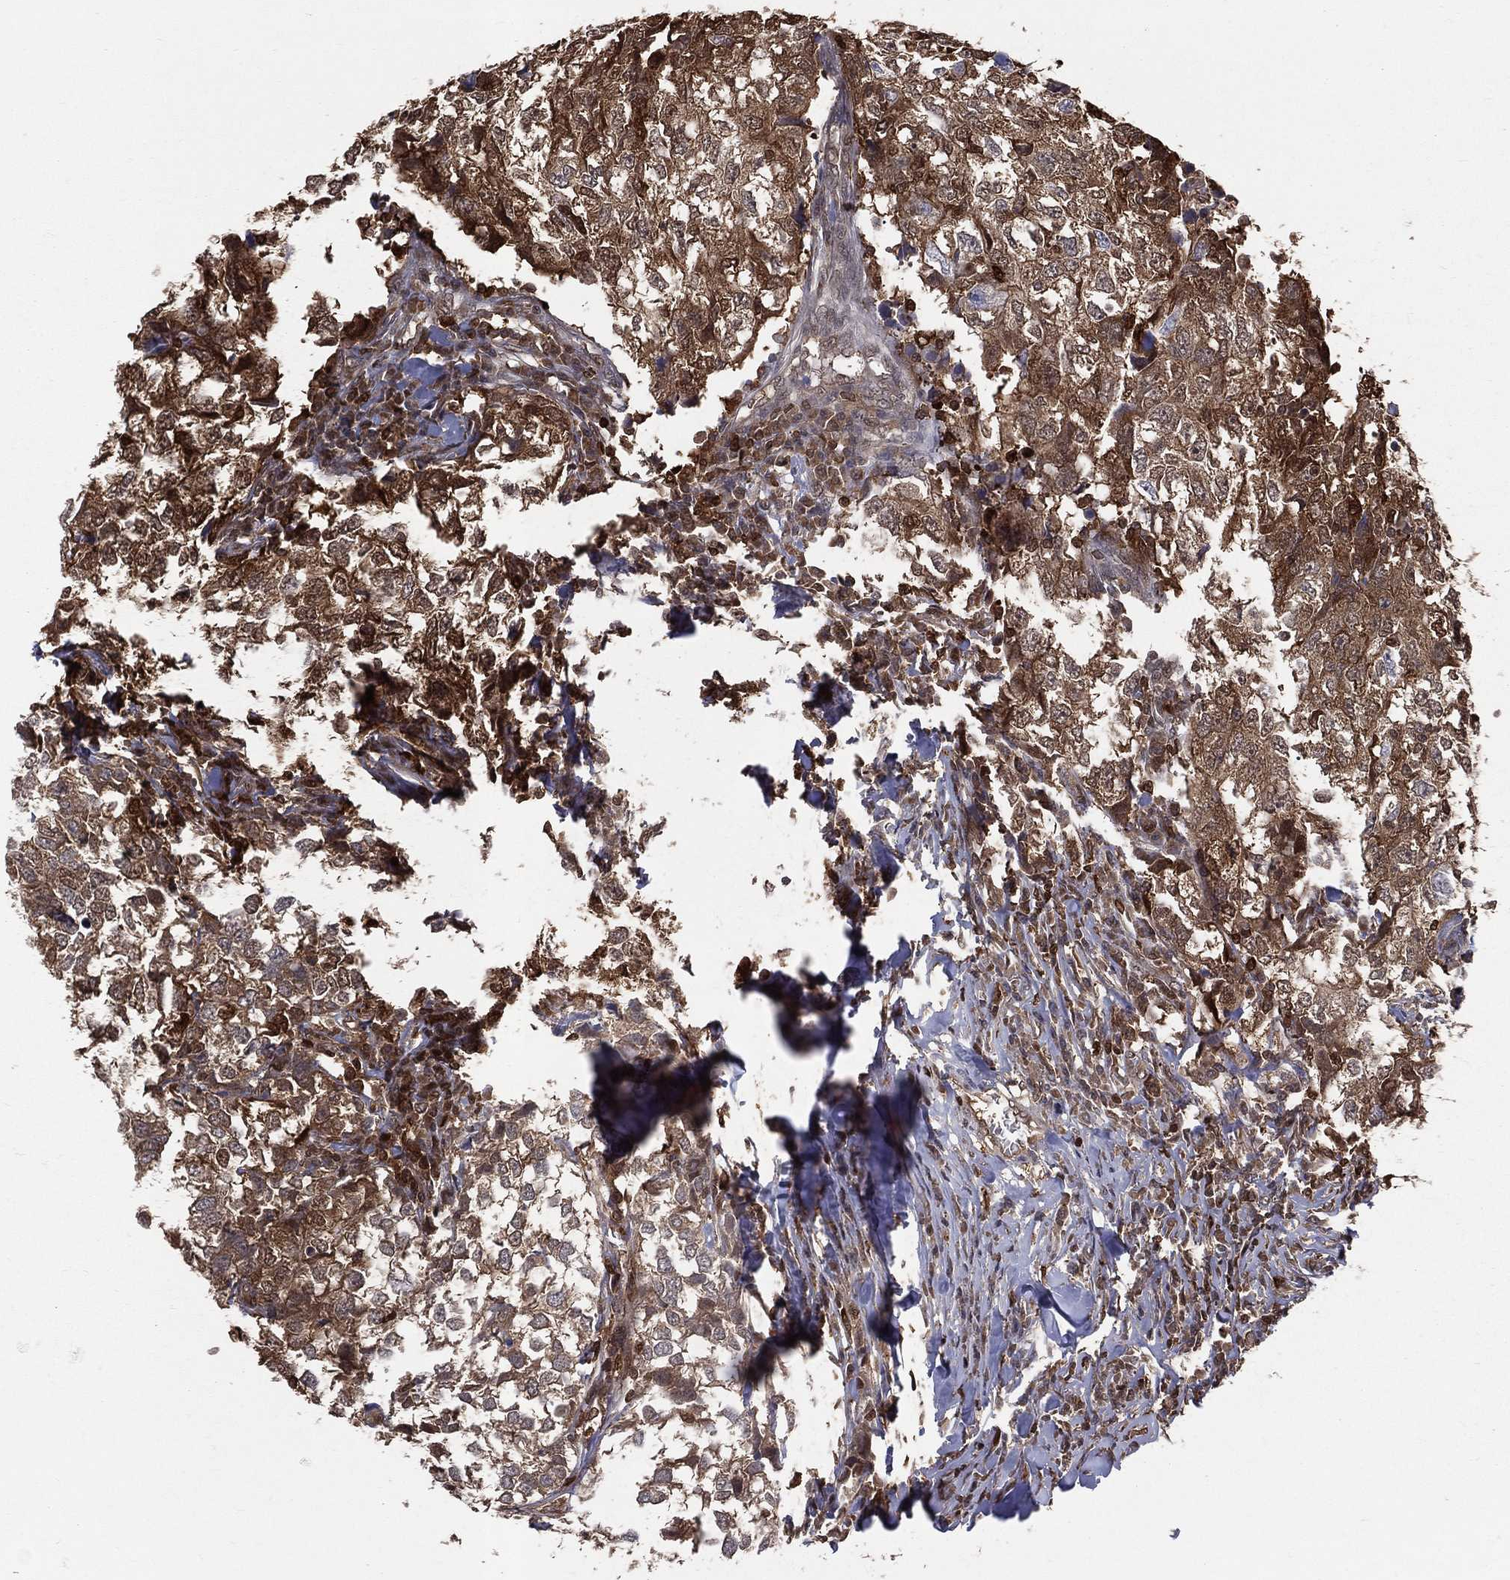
{"staining": {"intensity": "moderate", "quantity": ">75%", "location": "cytoplasmic/membranous"}, "tissue": "breast cancer", "cell_type": "Tumor cells", "image_type": "cancer", "snomed": [{"axis": "morphology", "description": "Duct carcinoma"}, {"axis": "topography", "description": "Breast"}], "caption": "Tumor cells reveal medium levels of moderate cytoplasmic/membranous expression in about >75% of cells in human breast infiltrating ductal carcinoma. (DAB (3,3'-diaminobenzidine) IHC with brightfield microscopy, high magnification).", "gene": "ENO1", "patient": {"sex": "female", "age": 30}}